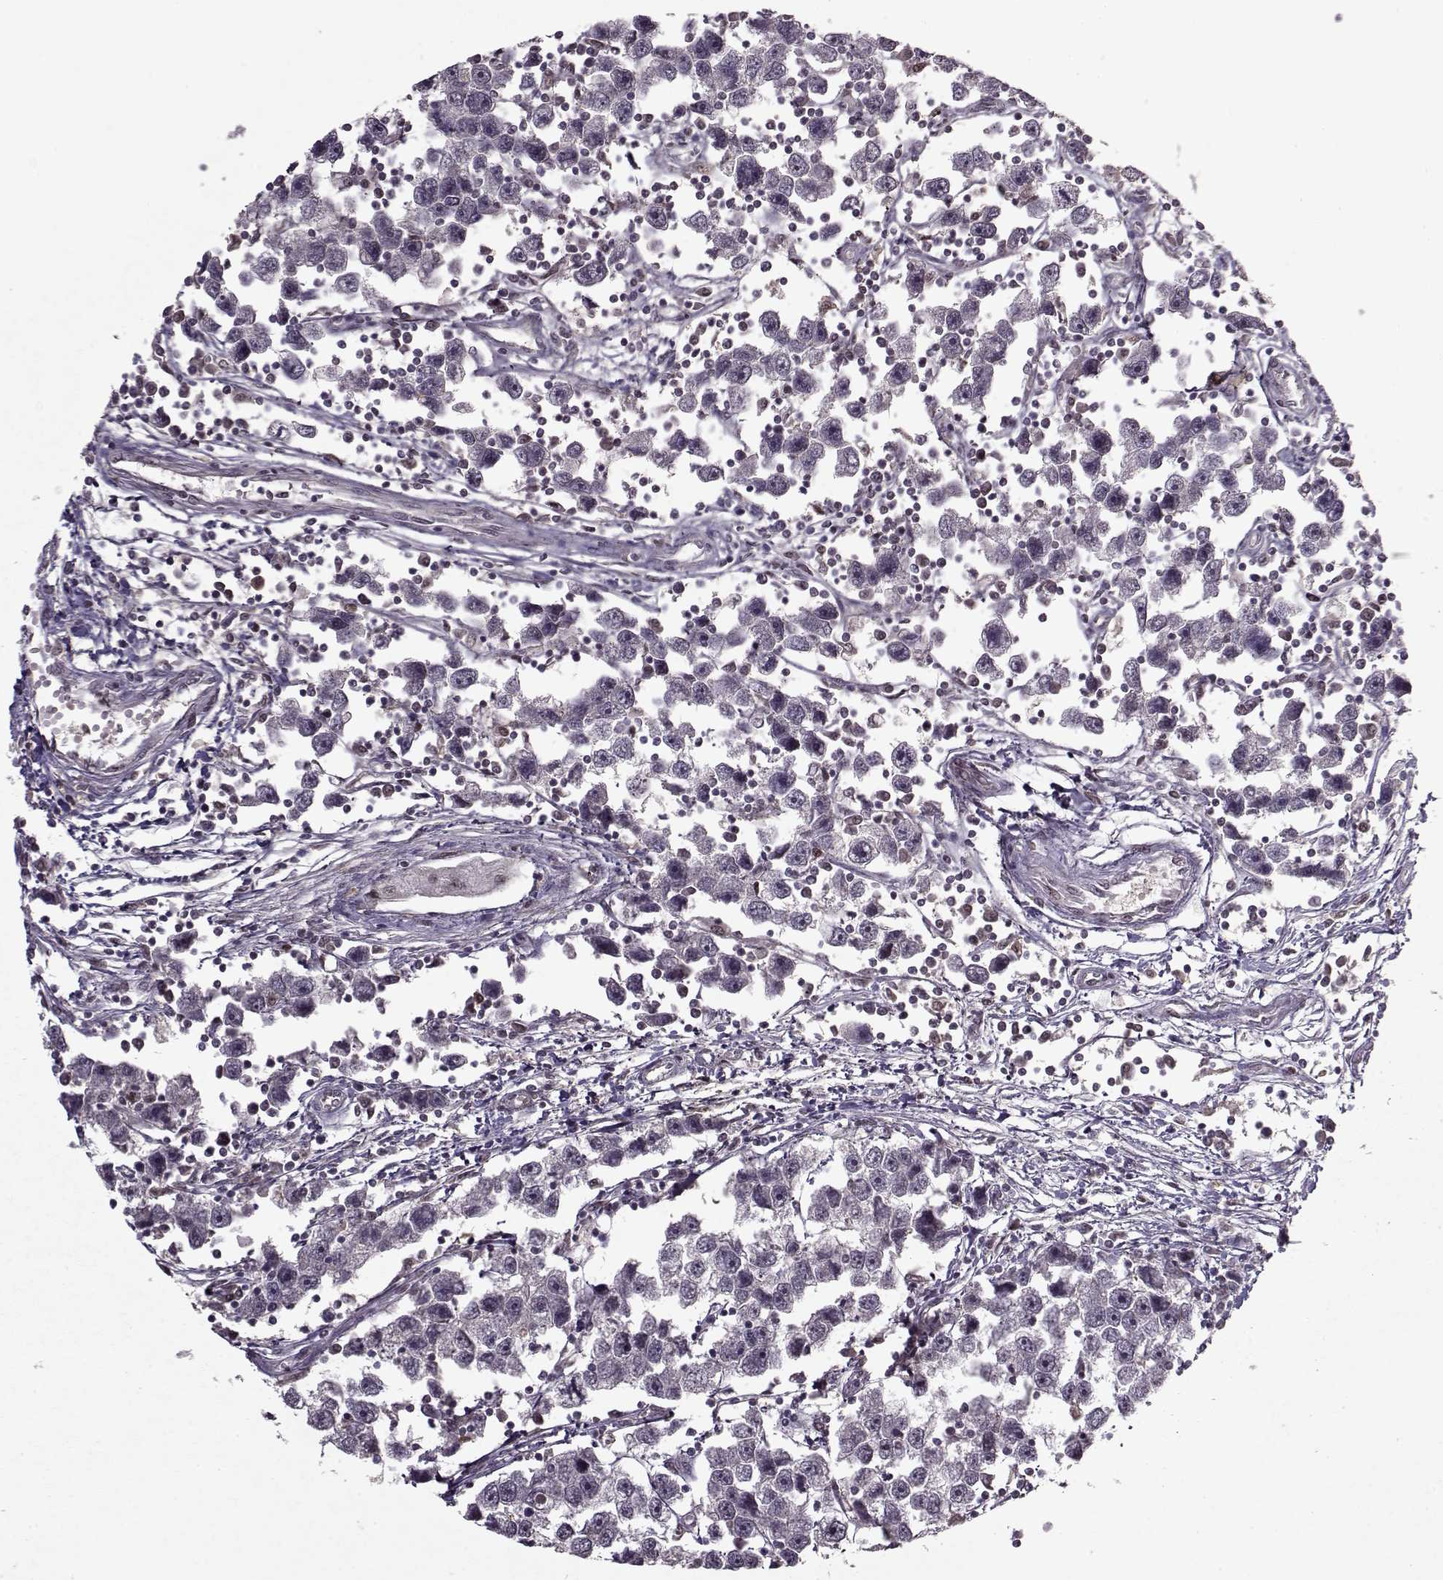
{"staining": {"intensity": "negative", "quantity": "none", "location": "none"}, "tissue": "testis cancer", "cell_type": "Tumor cells", "image_type": "cancer", "snomed": [{"axis": "morphology", "description": "Seminoma, NOS"}, {"axis": "topography", "description": "Testis"}], "caption": "DAB immunohistochemical staining of human testis cancer exhibits no significant staining in tumor cells.", "gene": "PSMA7", "patient": {"sex": "male", "age": 30}}